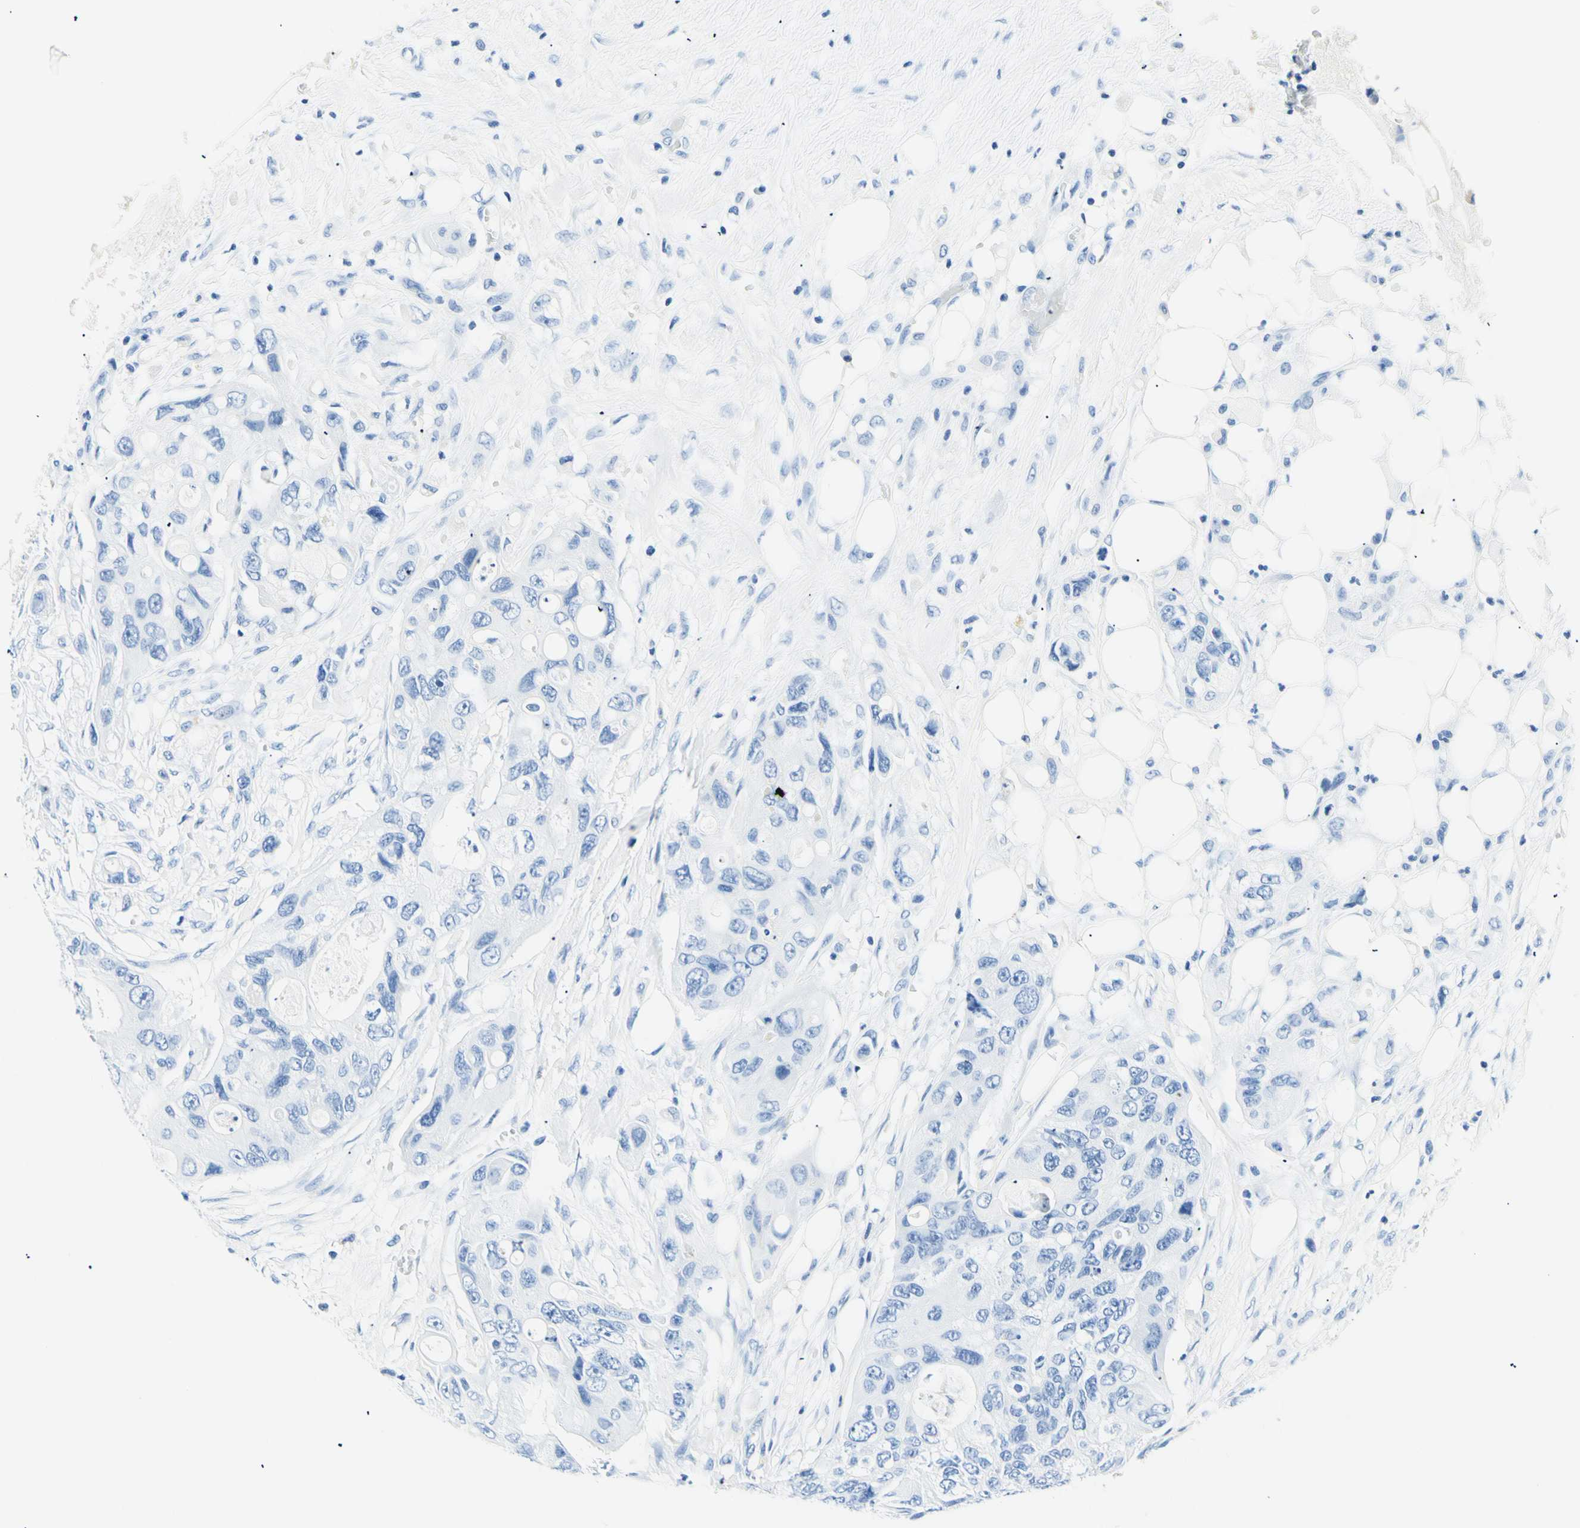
{"staining": {"intensity": "negative", "quantity": "none", "location": "none"}, "tissue": "colorectal cancer", "cell_type": "Tumor cells", "image_type": "cancer", "snomed": [{"axis": "morphology", "description": "Adenocarcinoma, NOS"}, {"axis": "topography", "description": "Colon"}], "caption": "High power microscopy image of an immunohistochemistry photomicrograph of colorectal cancer (adenocarcinoma), revealing no significant staining in tumor cells.", "gene": "MYH2", "patient": {"sex": "female", "age": 57}}